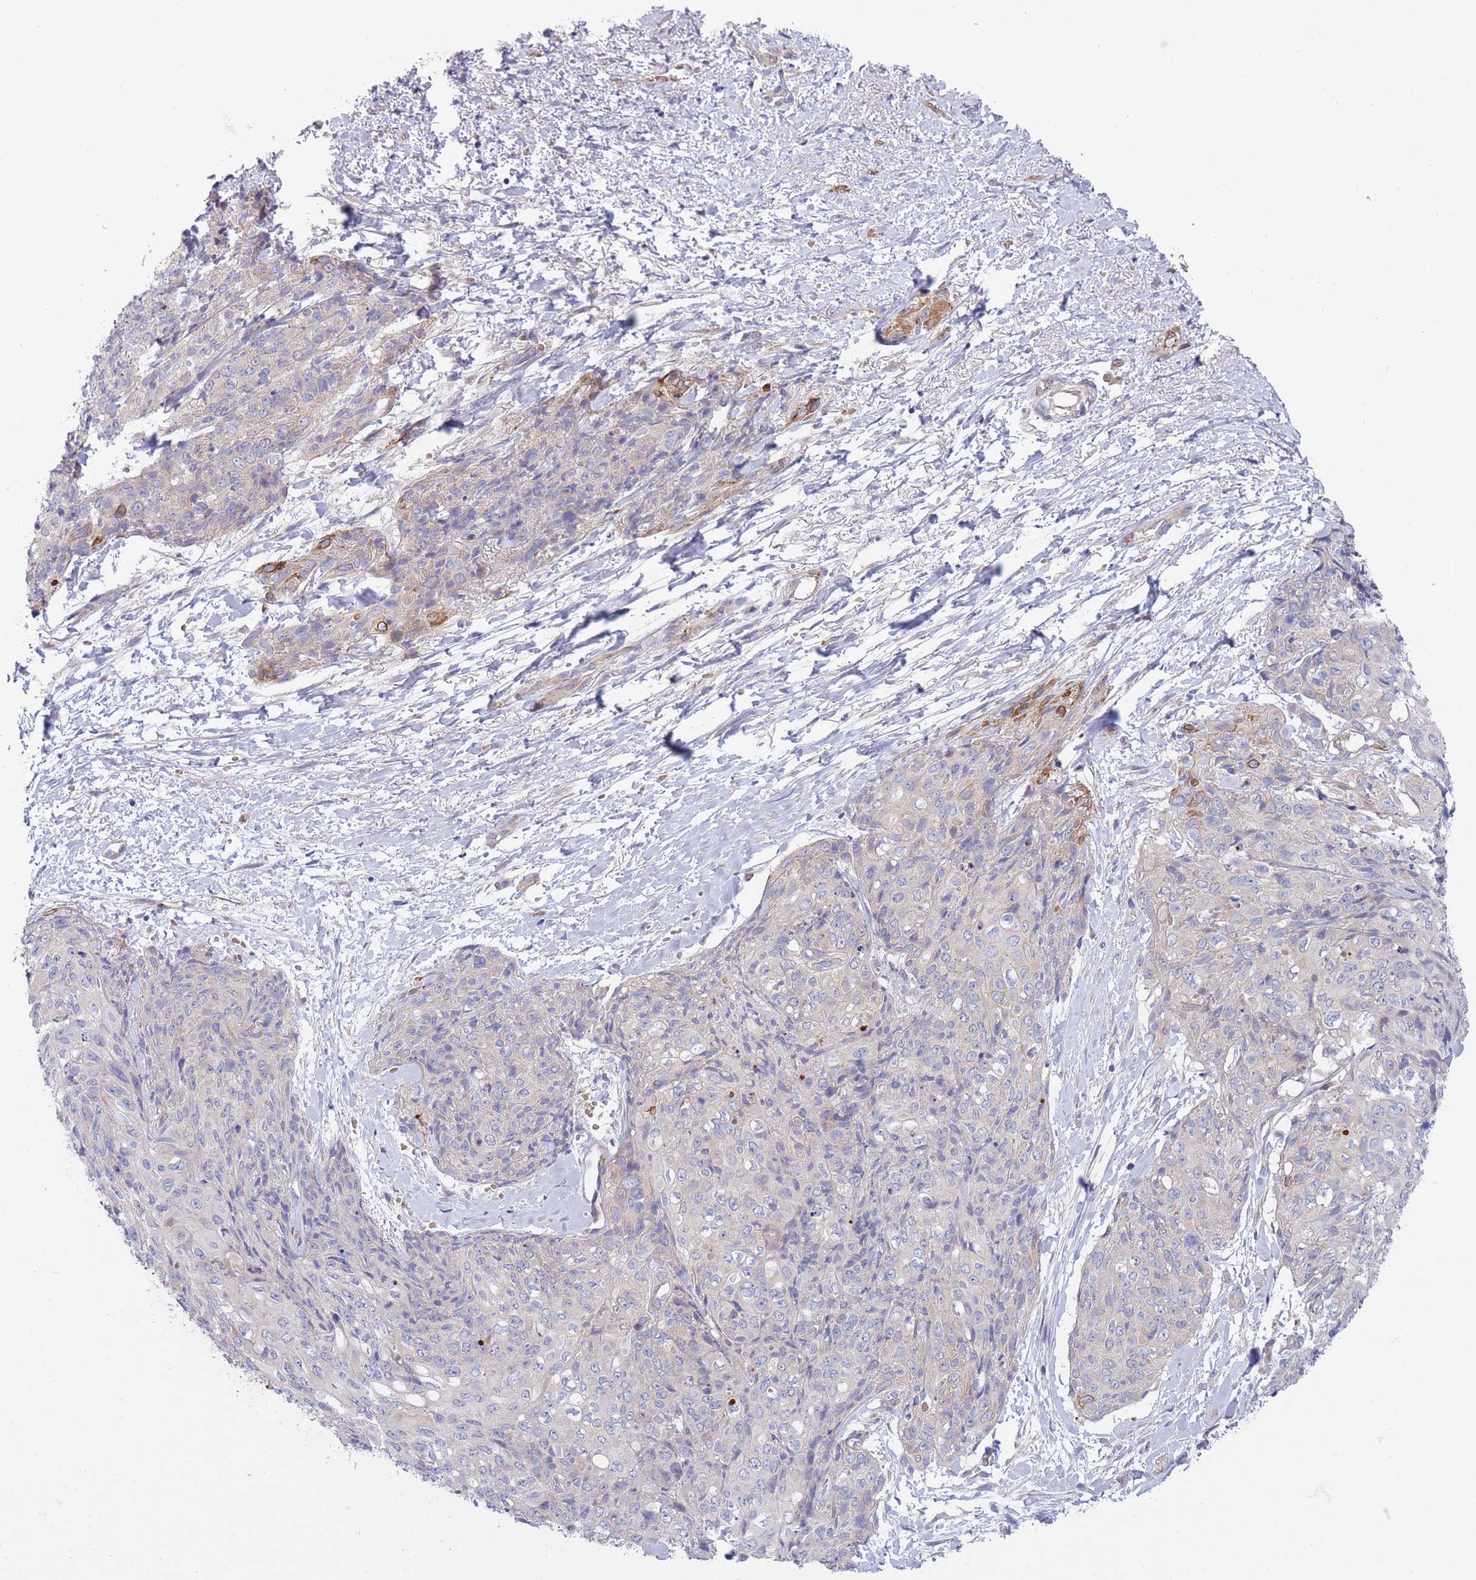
{"staining": {"intensity": "negative", "quantity": "none", "location": "none"}, "tissue": "skin cancer", "cell_type": "Tumor cells", "image_type": "cancer", "snomed": [{"axis": "morphology", "description": "Squamous cell carcinoma, NOS"}, {"axis": "topography", "description": "Skin"}, {"axis": "topography", "description": "Vulva"}], "caption": "A micrograph of skin squamous cell carcinoma stained for a protein demonstrates no brown staining in tumor cells. Nuclei are stained in blue.", "gene": "CHAC1", "patient": {"sex": "female", "age": 85}}